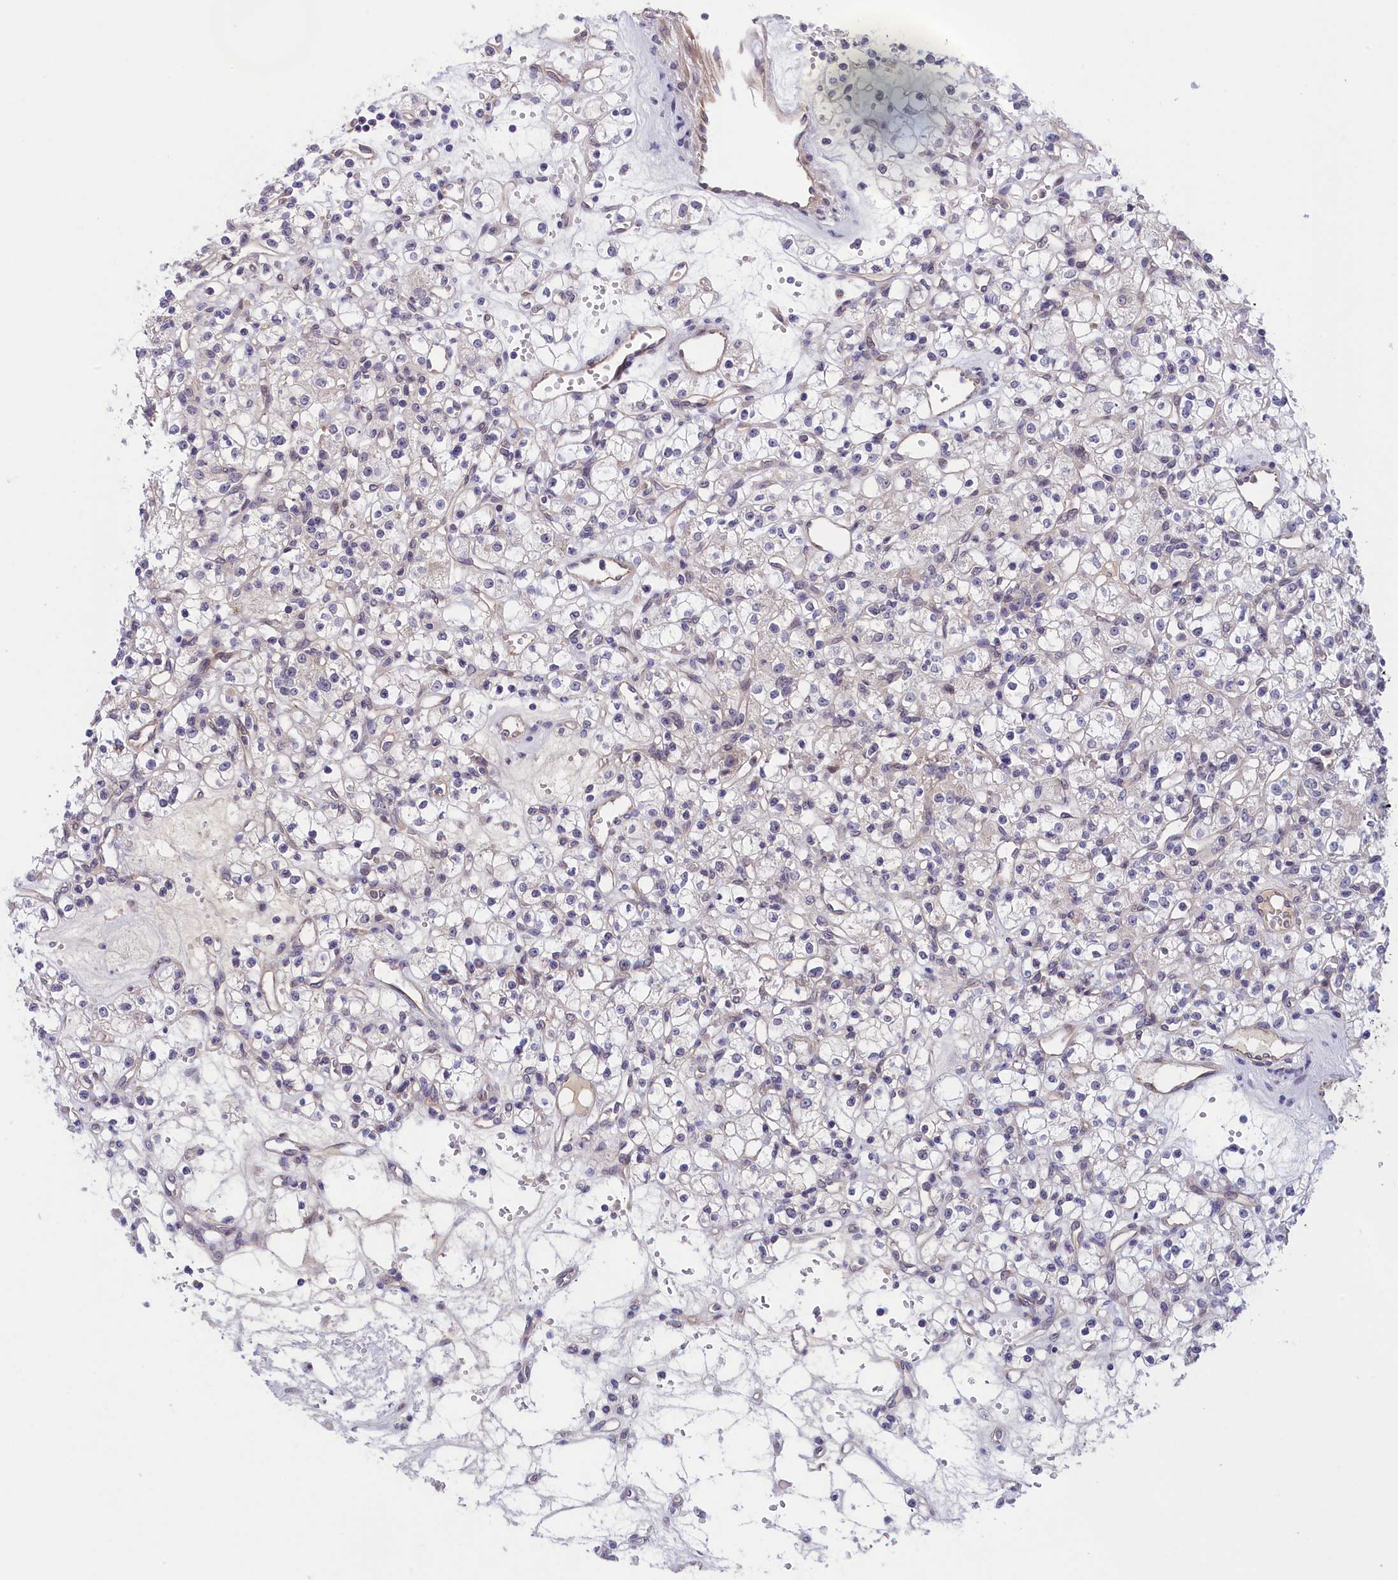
{"staining": {"intensity": "negative", "quantity": "none", "location": "none"}, "tissue": "renal cancer", "cell_type": "Tumor cells", "image_type": "cancer", "snomed": [{"axis": "morphology", "description": "Adenocarcinoma, NOS"}, {"axis": "topography", "description": "Kidney"}], "caption": "Tumor cells are negative for protein expression in human renal cancer.", "gene": "IGFALS", "patient": {"sex": "female", "age": 59}}